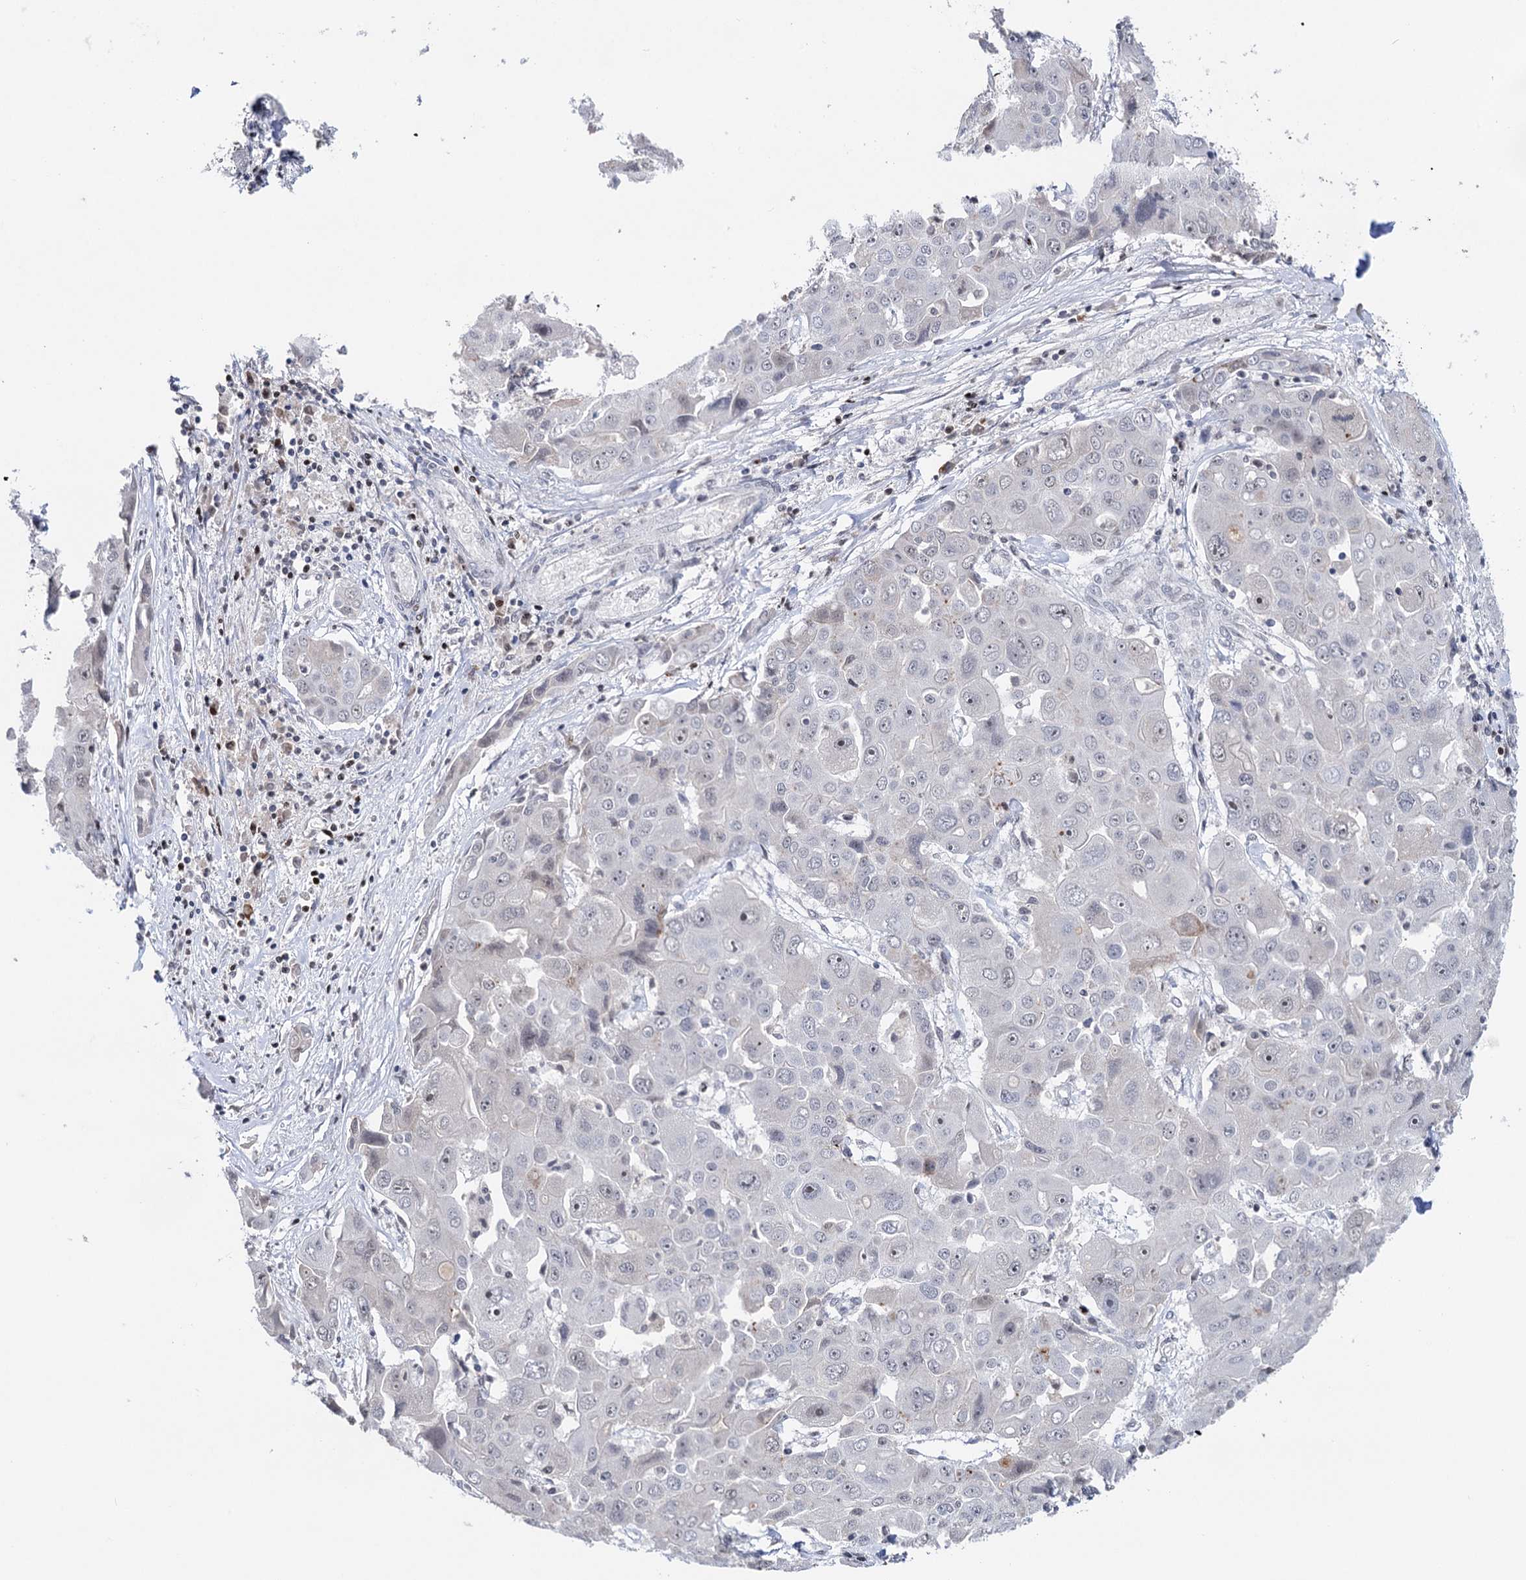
{"staining": {"intensity": "negative", "quantity": "none", "location": "none"}, "tissue": "liver cancer", "cell_type": "Tumor cells", "image_type": "cancer", "snomed": [{"axis": "morphology", "description": "Cholangiocarcinoma"}, {"axis": "topography", "description": "Liver"}], "caption": "Immunohistochemical staining of human liver cancer (cholangiocarcinoma) demonstrates no significant positivity in tumor cells.", "gene": "ZCCHC10", "patient": {"sex": "male", "age": 67}}